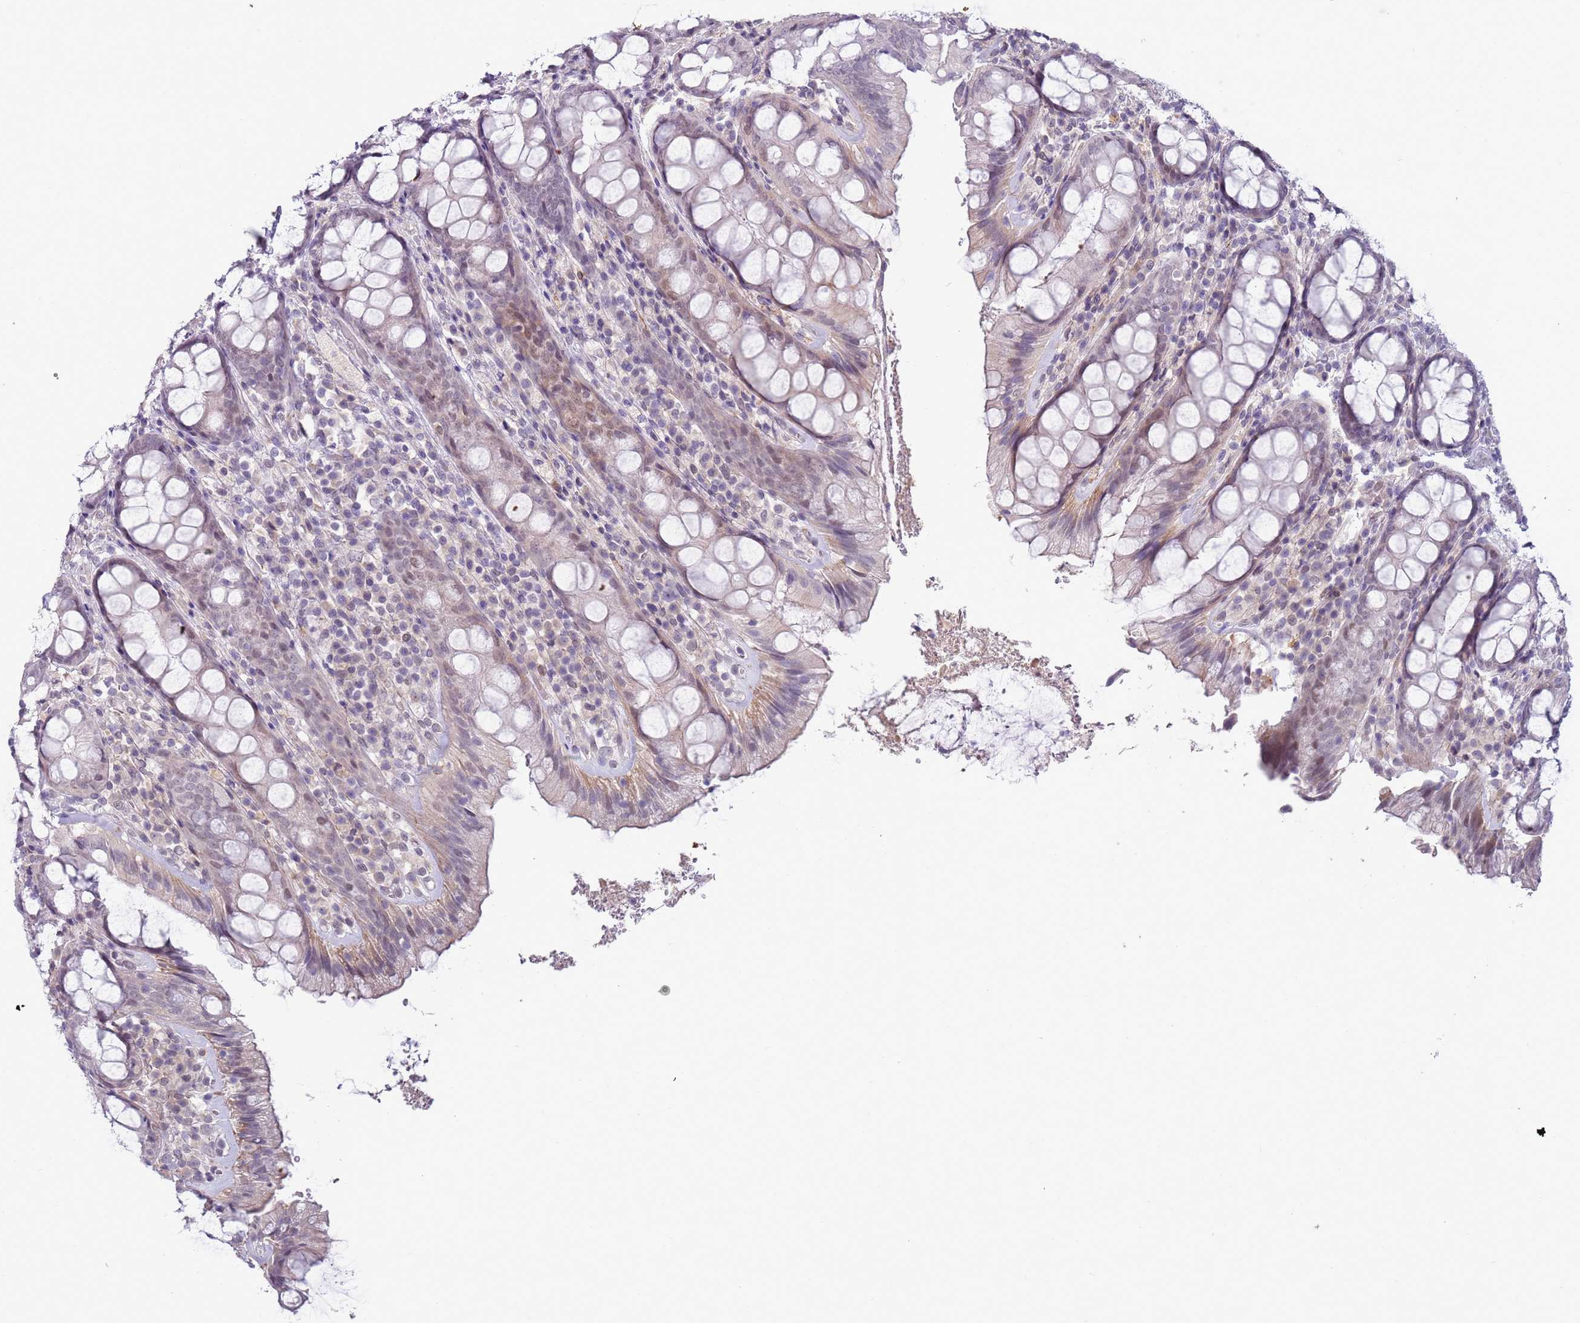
{"staining": {"intensity": "negative", "quantity": "none", "location": "none"}, "tissue": "rectum", "cell_type": "Glandular cells", "image_type": "normal", "snomed": [{"axis": "morphology", "description": "Normal tissue, NOS"}, {"axis": "topography", "description": "Rectum"}], "caption": "Immunohistochemical staining of unremarkable rectum displays no significant expression in glandular cells.", "gene": "ENSG00000271254", "patient": {"sex": "male", "age": 83}}